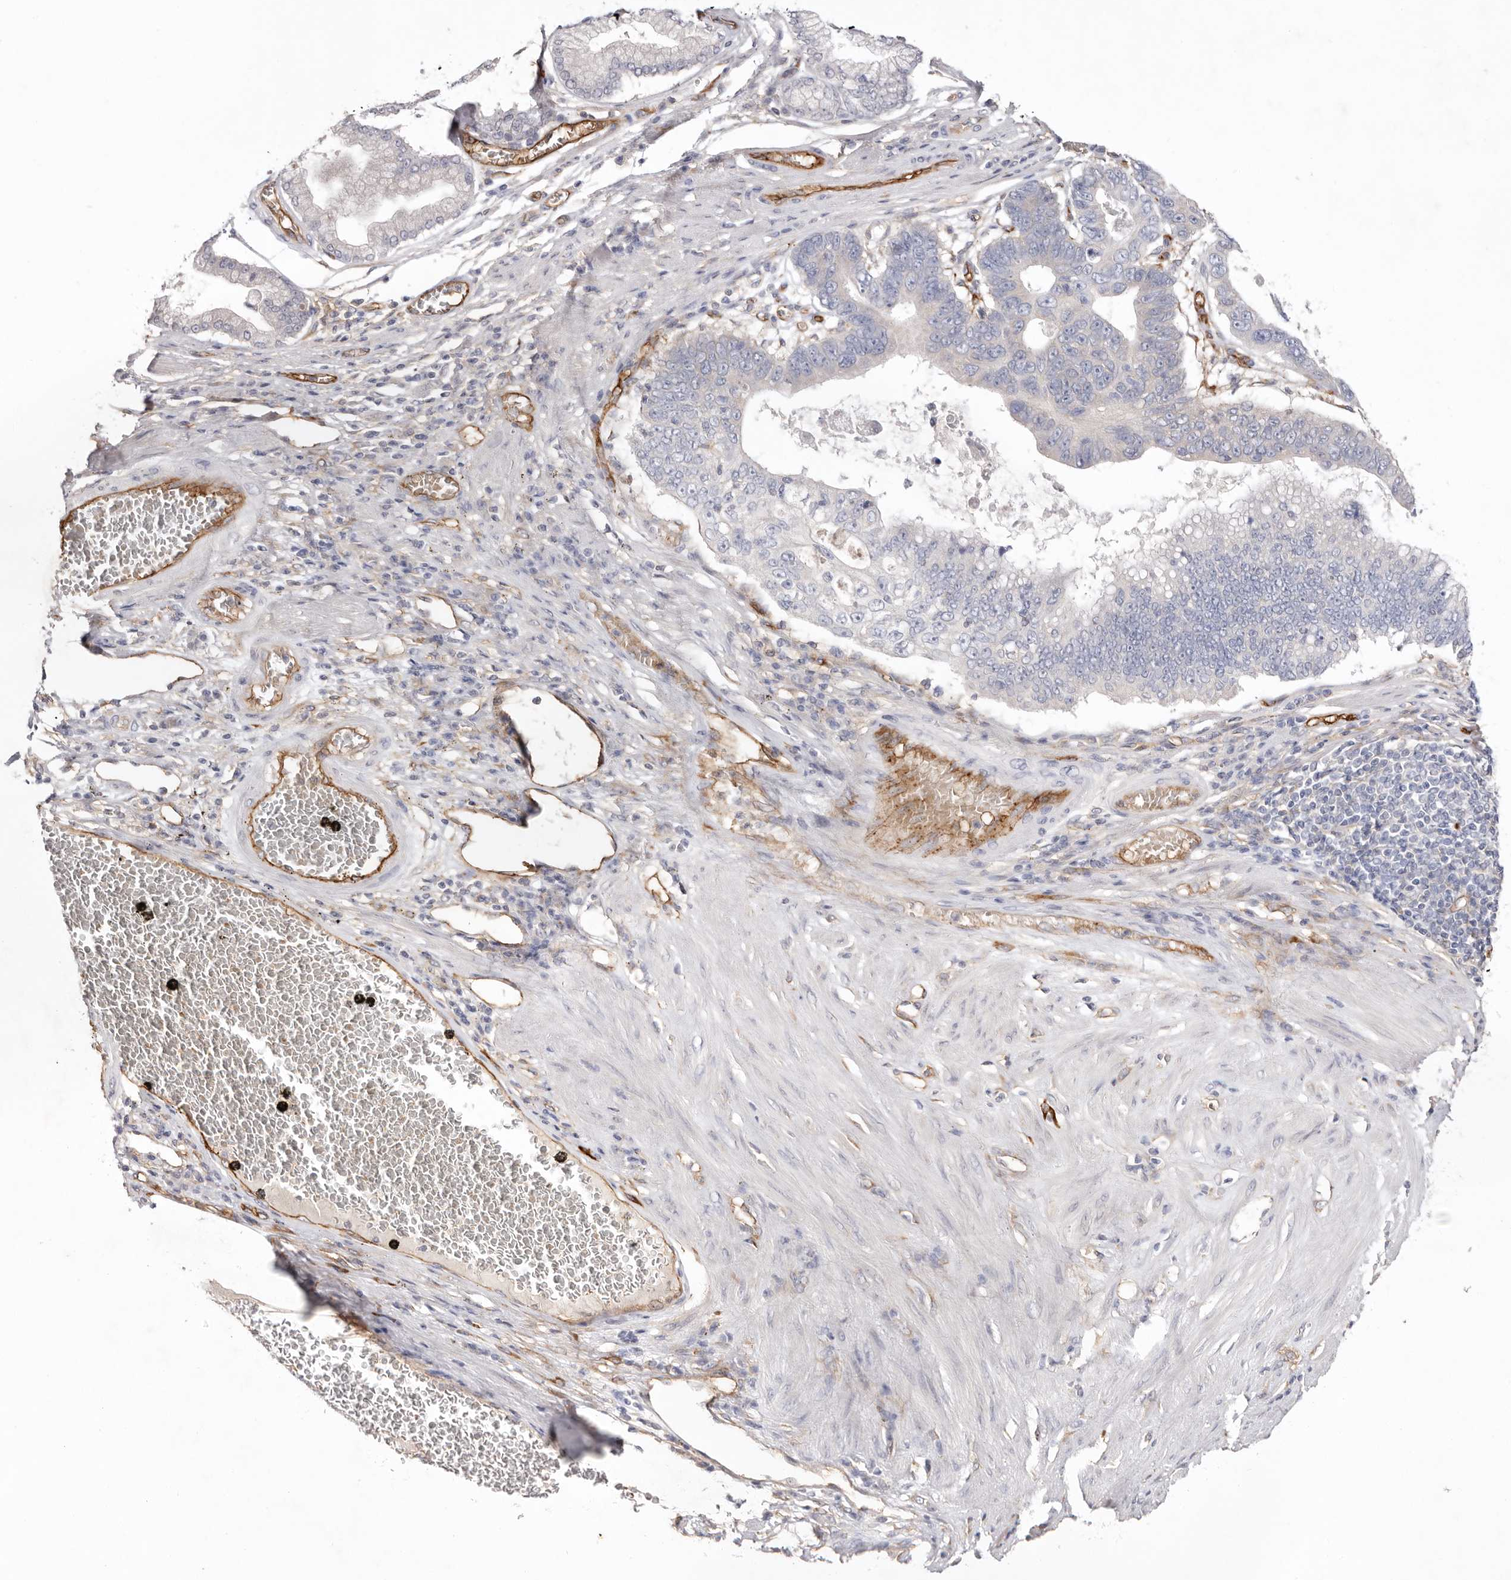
{"staining": {"intensity": "negative", "quantity": "none", "location": "none"}, "tissue": "stomach cancer", "cell_type": "Tumor cells", "image_type": "cancer", "snomed": [{"axis": "morphology", "description": "Adenocarcinoma, NOS"}, {"axis": "topography", "description": "Stomach"}], "caption": "Tumor cells are negative for protein expression in human stomach cancer.", "gene": "LRRC66", "patient": {"sex": "male", "age": 59}}